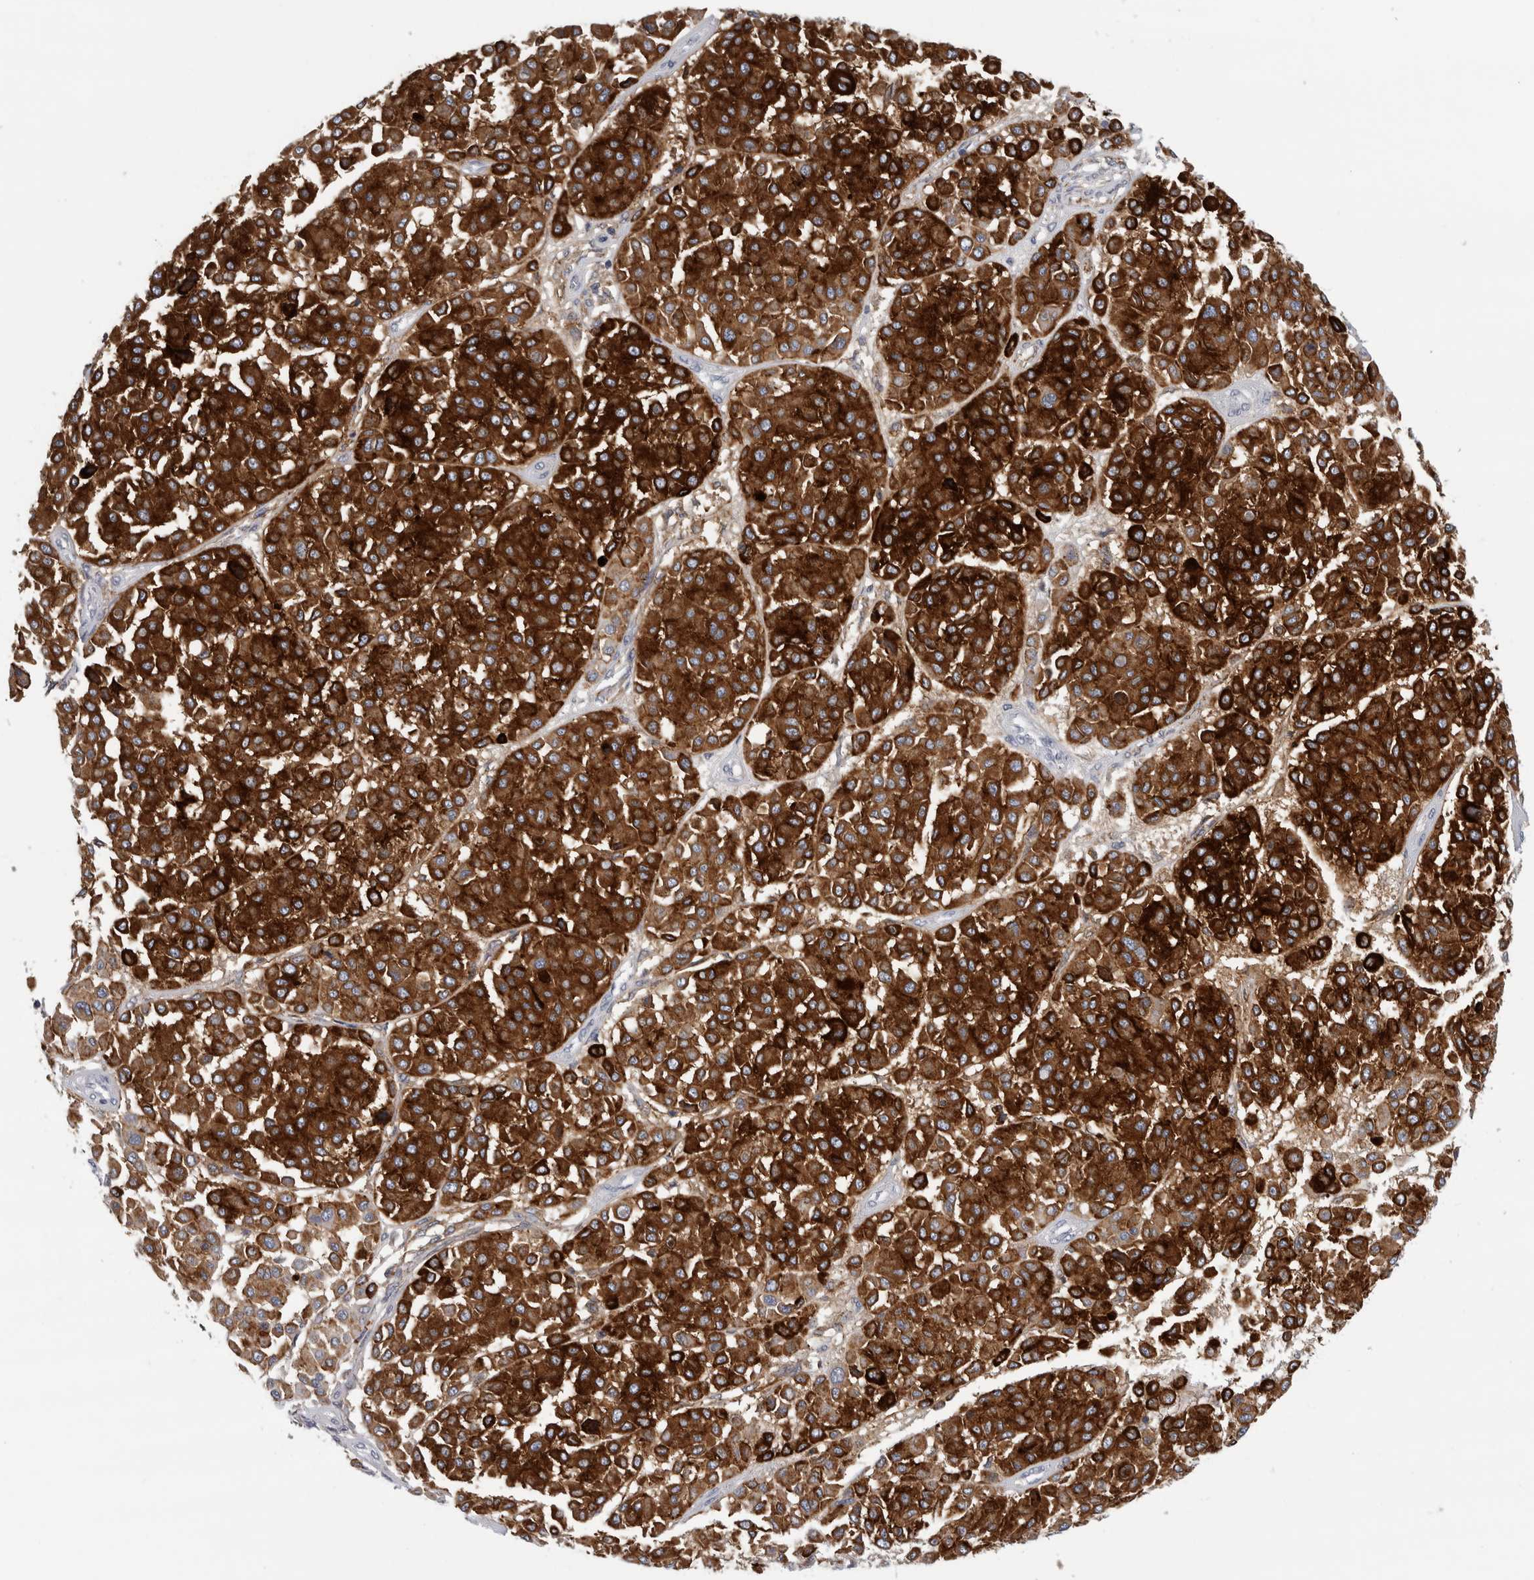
{"staining": {"intensity": "strong", "quantity": ">75%", "location": "cytoplasmic/membranous"}, "tissue": "melanoma", "cell_type": "Tumor cells", "image_type": "cancer", "snomed": [{"axis": "morphology", "description": "Malignant melanoma, Metastatic site"}, {"axis": "topography", "description": "Soft tissue"}], "caption": "Protein expression by immunohistochemistry (IHC) displays strong cytoplasmic/membranous expression in approximately >75% of tumor cells in melanoma.", "gene": "CD63", "patient": {"sex": "male", "age": 41}}